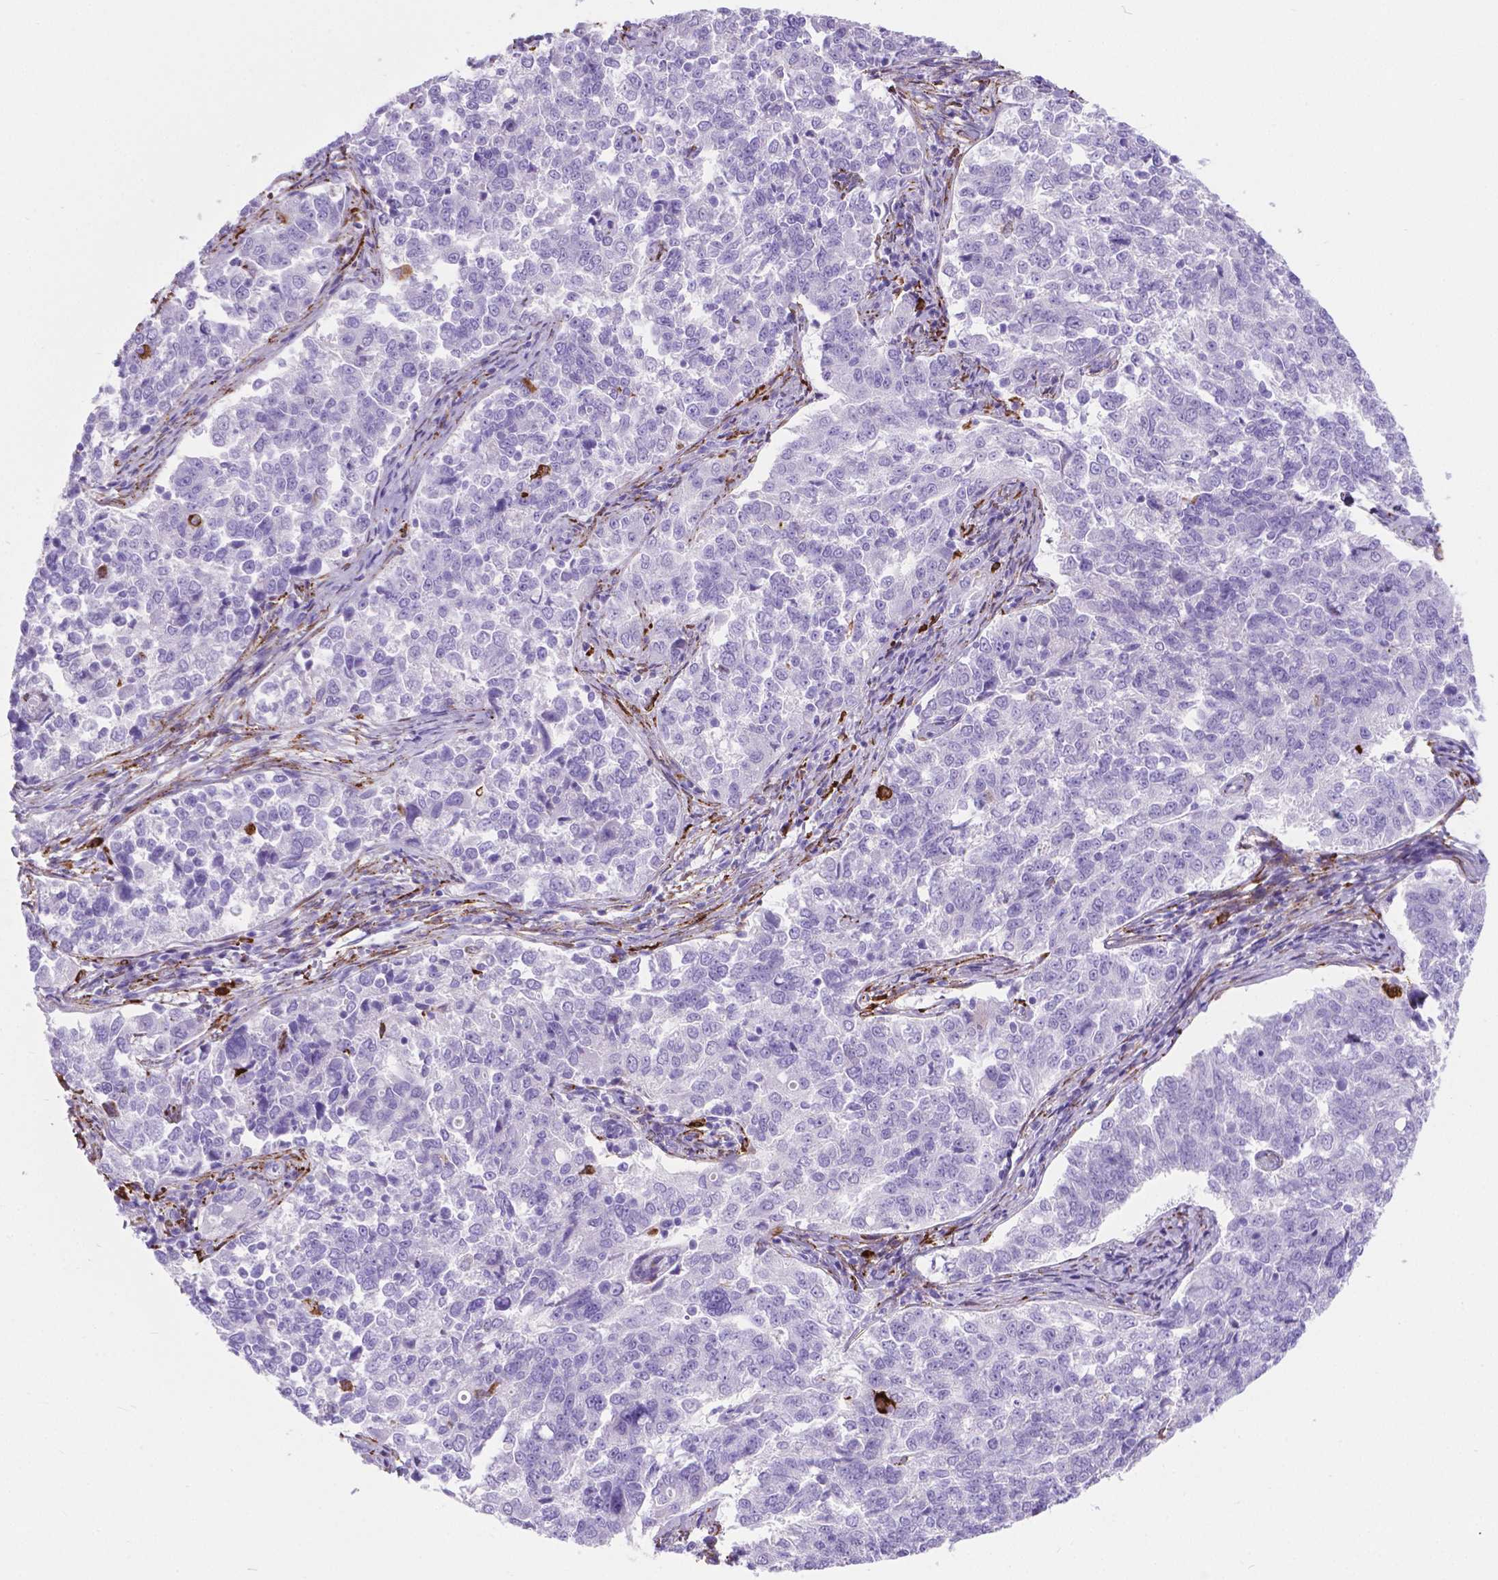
{"staining": {"intensity": "negative", "quantity": "none", "location": "none"}, "tissue": "endometrial cancer", "cell_type": "Tumor cells", "image_type": "cancer", "snomed": [{"axis": "morphology", "description": "Adenocarcinoma, NOS"}, {"axis": "topography", "description": "Endometrium"}], "caption": "Immunohistochemistry image of neoplastic tissue: endometrial cancer stained with DAB (3,3'-diaminobenzidine) demonstrates no significant protein expression in tumor cells.", "gene": "MACF1", "patient": {"sex": "female", "age": 43}}